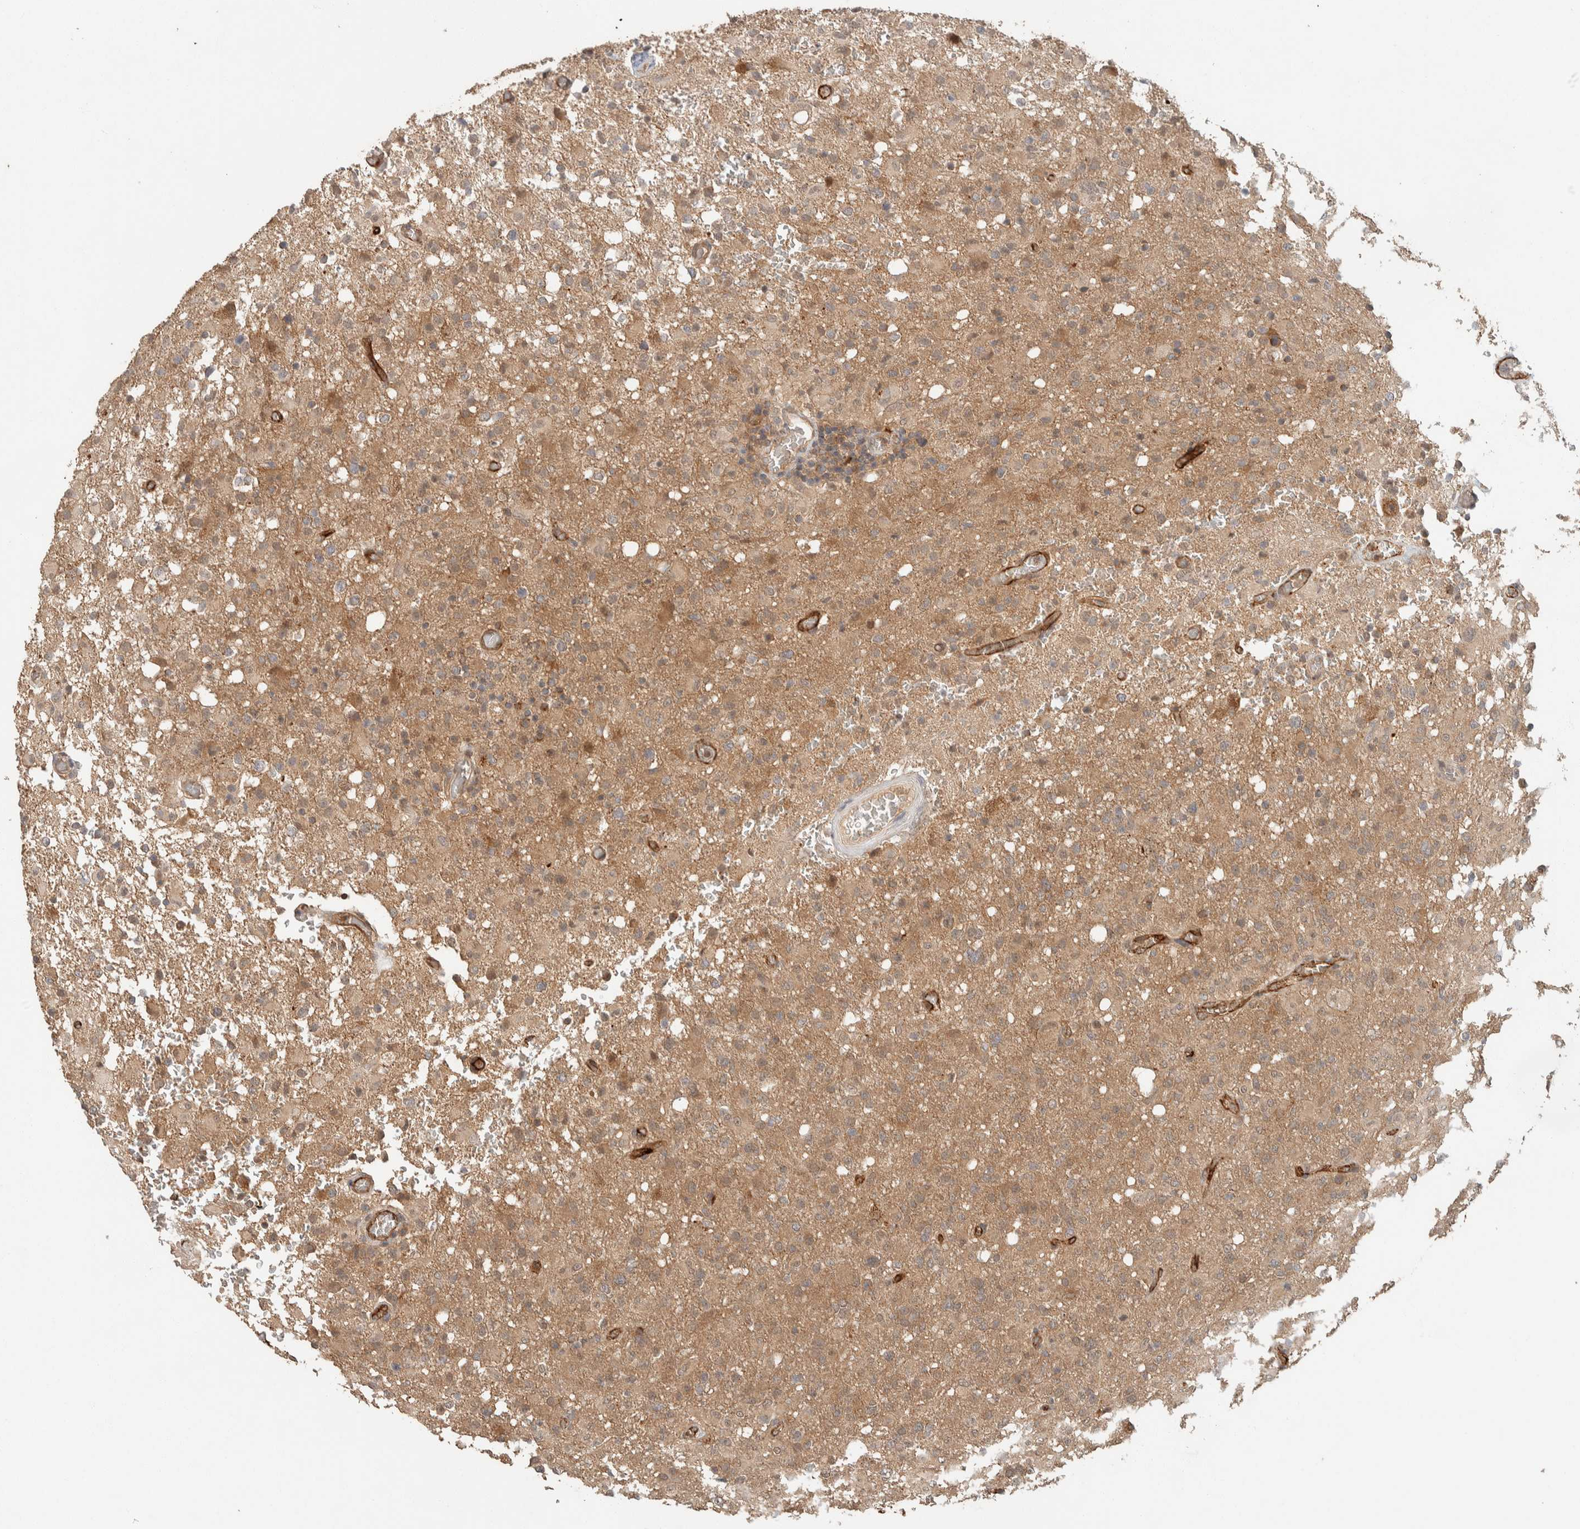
{"staining": {"intensity": "moderate", "quantity": ">75%", "location": "cytoplasmic/membranous"}, "tissue": "glioma", "cell_type": "Tumor cells", "image_type": "cancer", "snomed": [{"axis": "morphology", "description": "Glioma, malignant, High grade"}, {"axis": "topography", "description": "Brain"}], "caption": "The photomicrograph displays staining of glioma, revealing moderate cytoplasmic/membranous protein positivity (brown color) within tumor cells.", "gene": "ZNF567", "patient": {"sex": "female", "age": 57}}